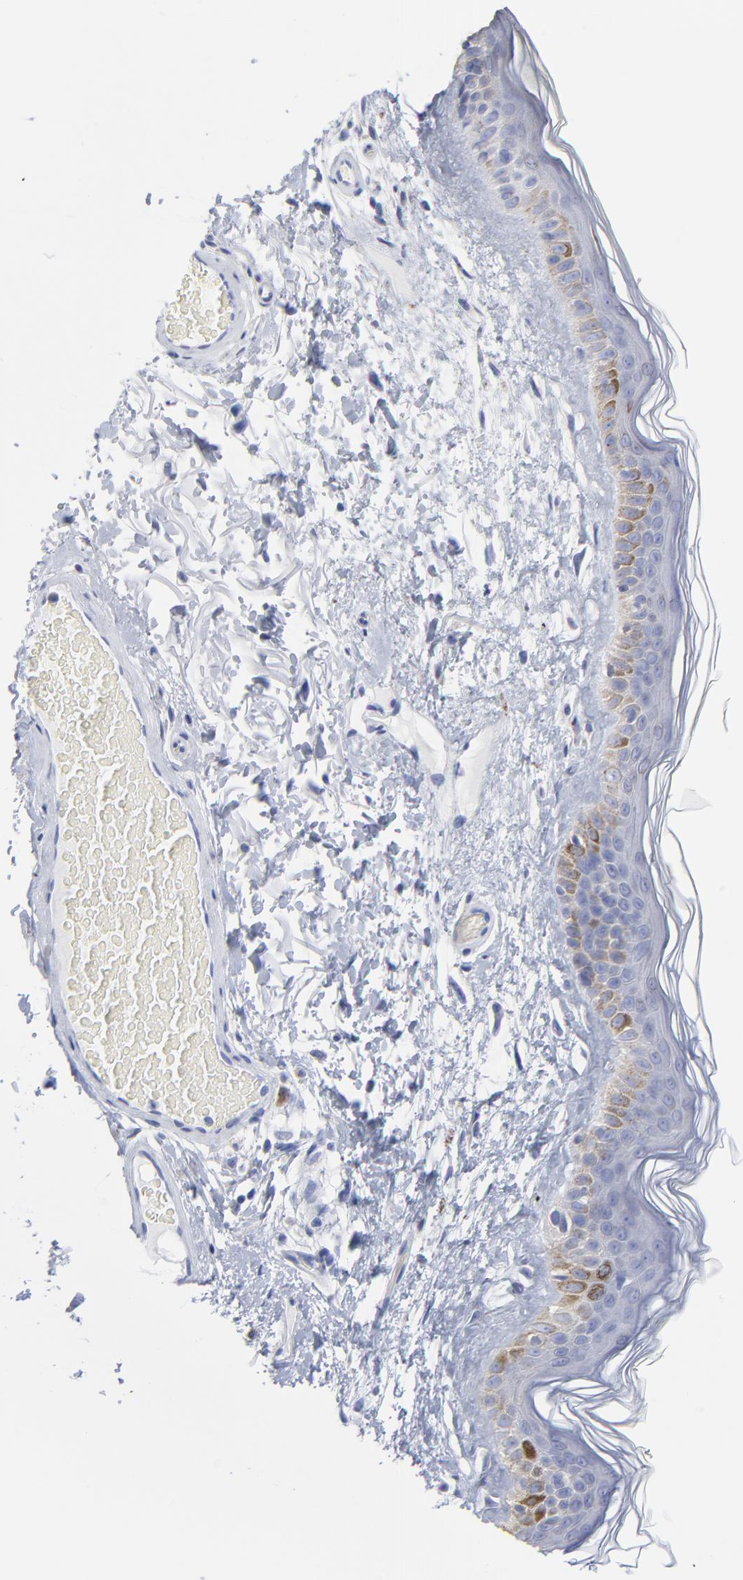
{"staining": {"intensity": "negative", "quantity": "none", "location": "none"}, "tissue": "skin", "cell_type": "Fibroblasts", "image_type": "normal", "snomed": [{"axis": "morphology", "description": "Normal tissue, NOS"}, {"axis": "topography", "description": "Skin"}], "caption": "Immunohistochemistry micrograph of benign skin: skin stained with DAB reveals no significant protein positivity in fibroblasts.", "gene": "CNTN3", "patient": {"sex": "male", "age": 63}}